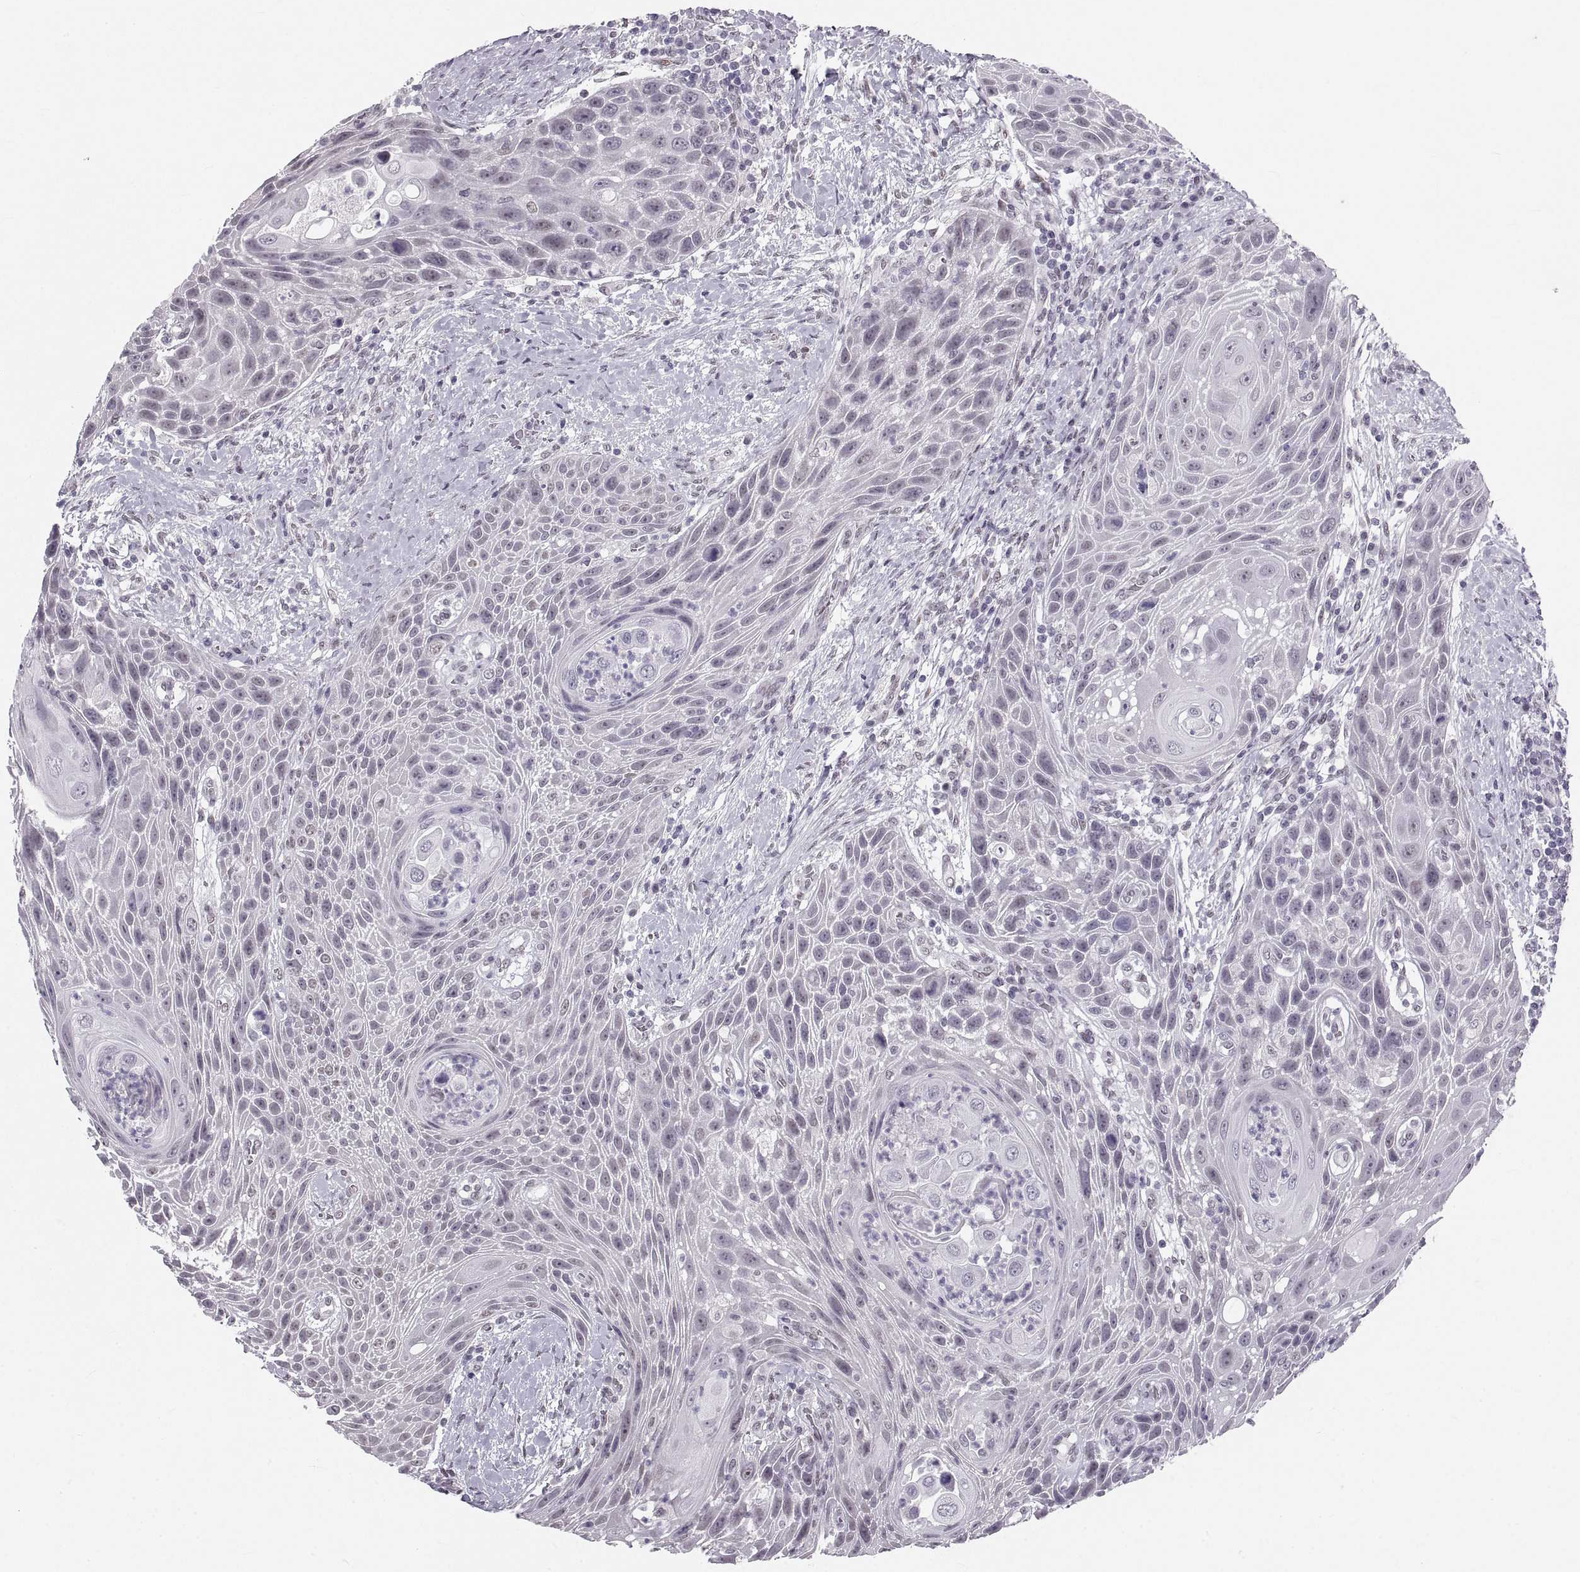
{"staining": {"intensity": "weak", "quantity": "25%-75%", "location": "nuclear"}, "tissue": "head and neck cancer", "cell_type": "Tumor cells", "image_type": "cancer", "snomed": [{"axis": "morphology", "description": "Squamous cell carcinoma, NOS"}, {"axis": "topography", "description": "Head-Neck"}], "caption": "A brown stain labels weak nuclear positivity of a protein in human head and neck cancer tumor cells.", "gene": "NANOS3", "patient": {"sex": "male", "age": 69}}